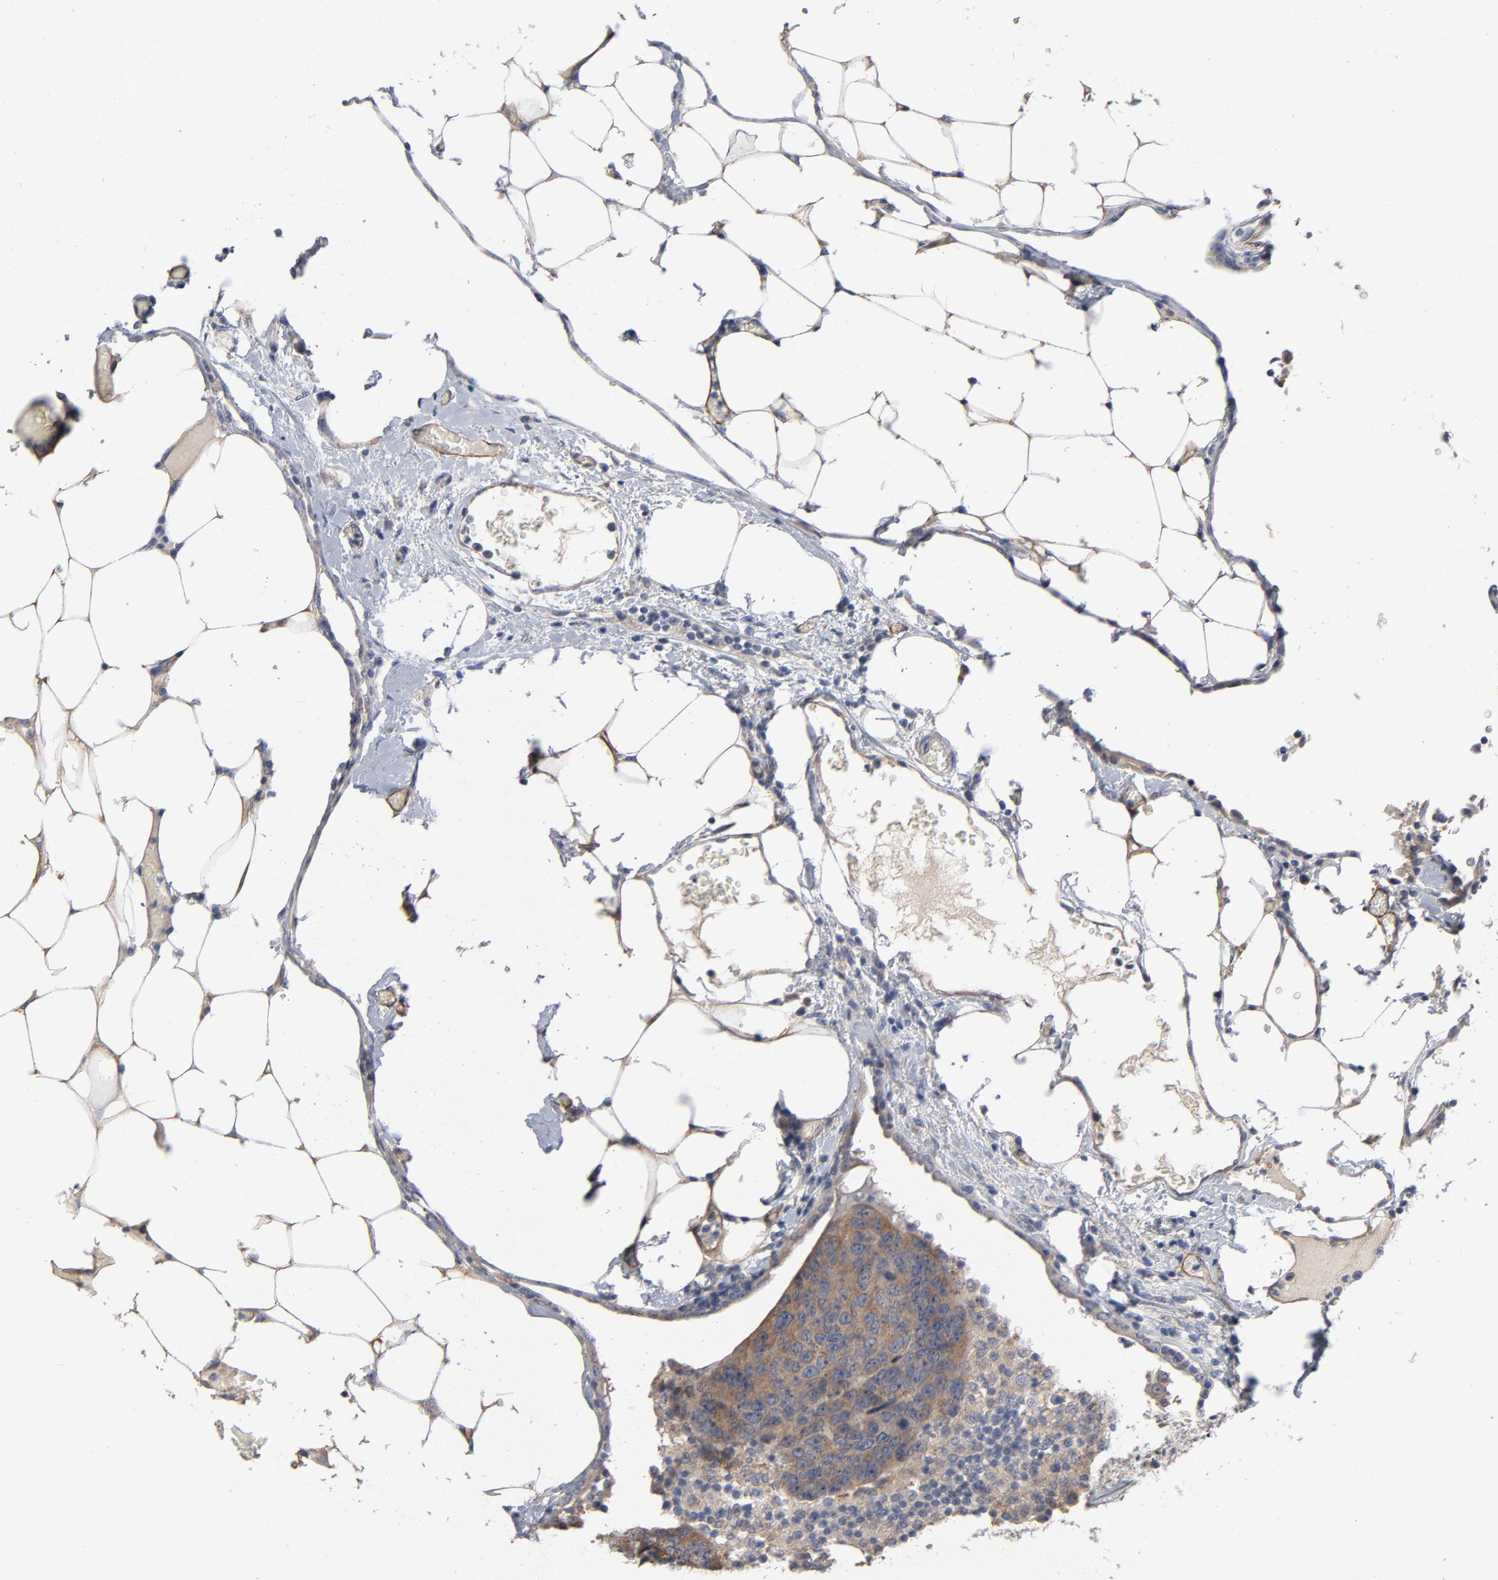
{"staining": {"intensity": "moderate", "quantity": ">75%", "location": "cytoplasmic/membranous"}, "tissue": "colorectal cancer", "cell_type": "Tumor cells", "image_type": "cancer", "snomed": [{"axis": "morphology", "description": "Adenocarcinoma, NOS"}, {"axis": "topography", "description": "Colon"}], "caption": "Colorectal adenocarcinoma stained with DAB (3,3'-diaminobenzidine) IHC exhibits medium levels of moderate cytoplasmic/membranous expression in approximately >75% of tumor cells. The protein is shown in brown color, while the nuclei are stained blue.", "gene": "CCDC134", "patient": {"sex": "female", "age": 86}}